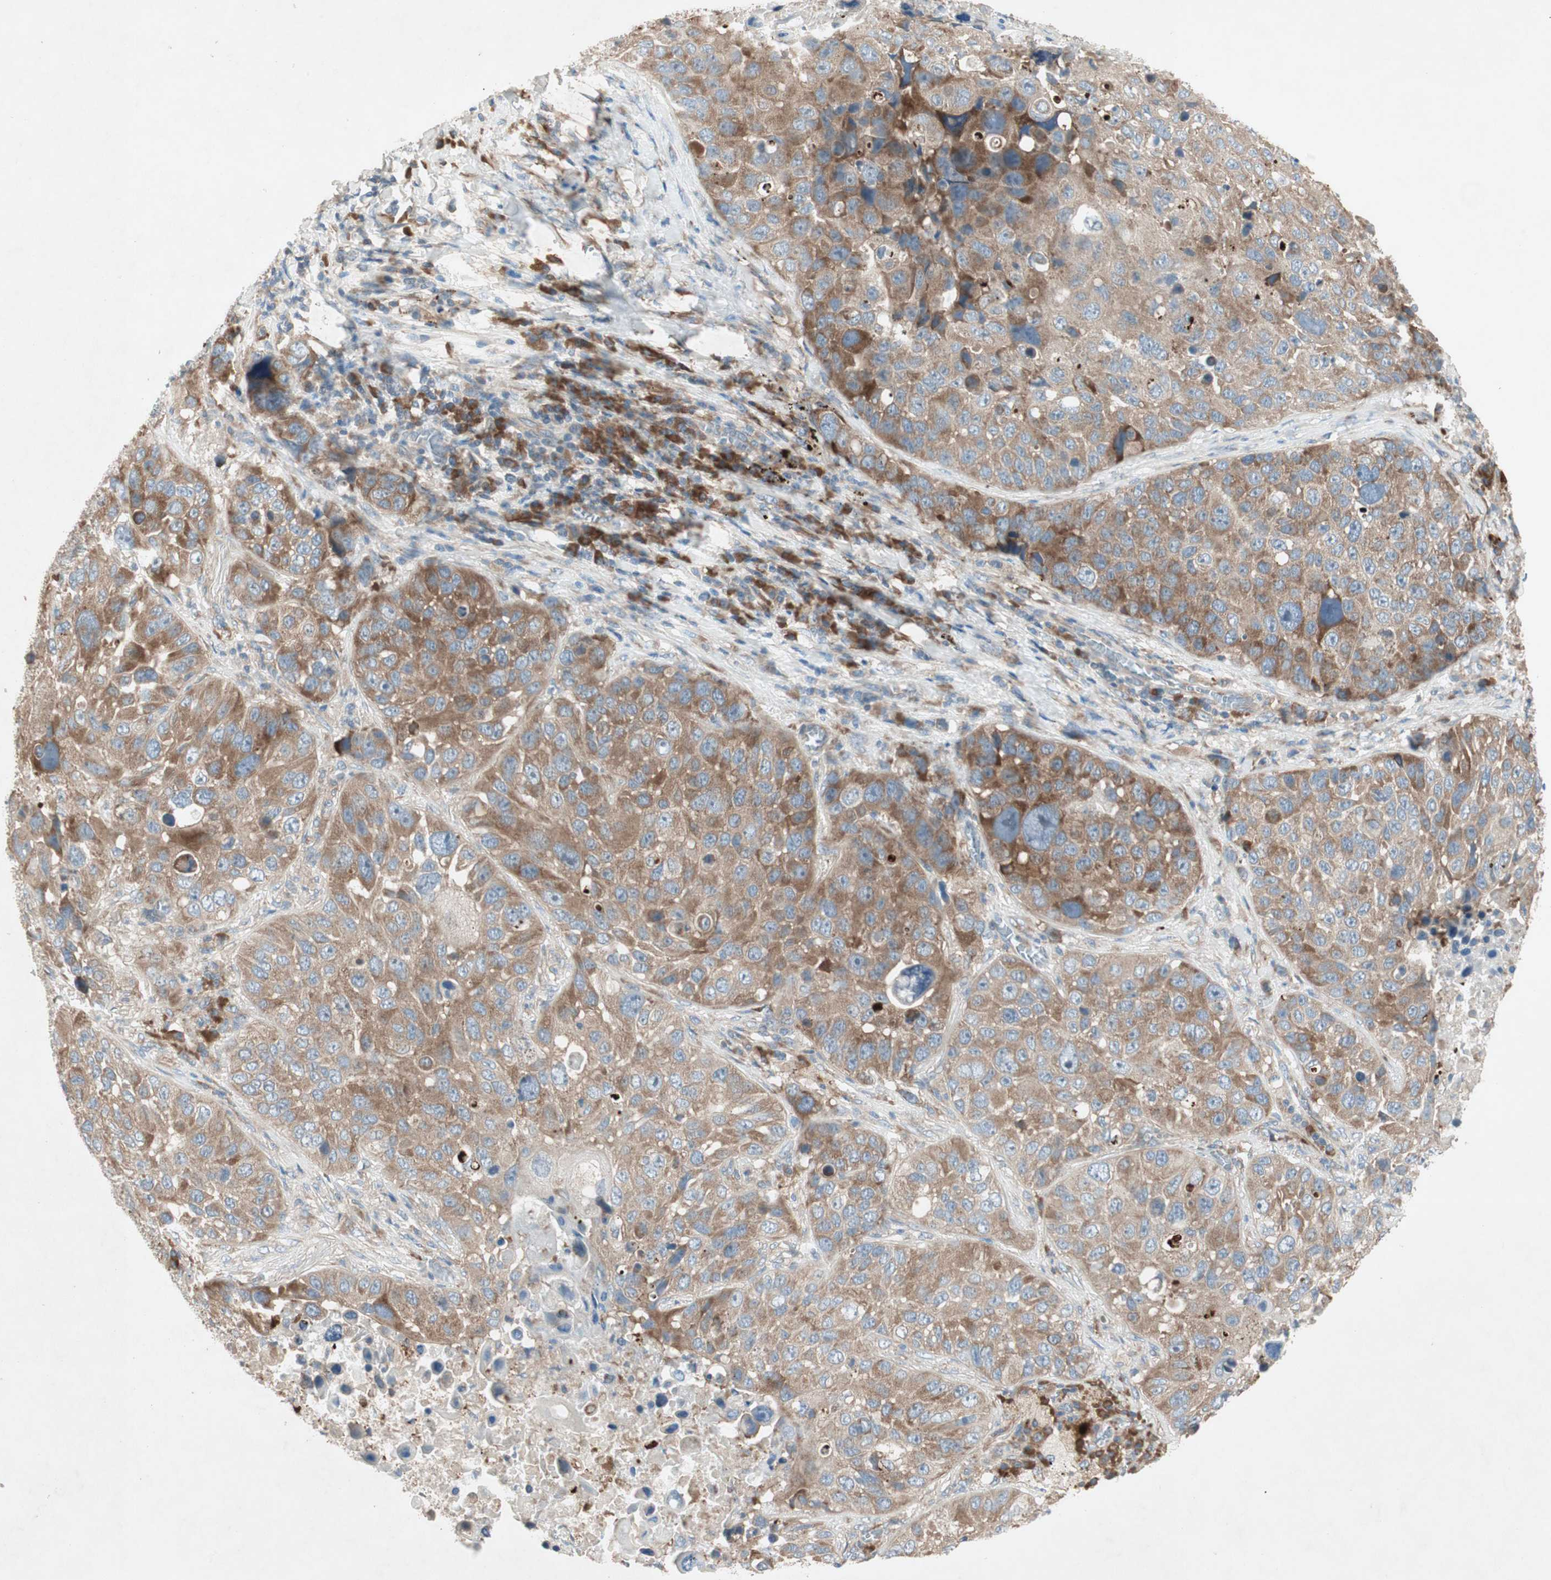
{"staining": {"intensity": "moderate", "quantity": ">75%", "location": "cytoplasmic/membranous"}, "tissue": "lung cancer", "cell_type": "Tumor cells", "image_type": "cancer", "snomed": [{"axis": "morphology", "description": "Squamous cell carcinoma, NOS"}, {"axis": "topography", "description": "Lung"}], "caption": "Lung squamous cell carcinoma was stained to show a protein in brown. There is medium levels of moderate cytoplasmic/membranous positivity in approximately >75% of tumor cells. The staining was performed using DAB (3,3'-diaminobenzidine) to visualize the protein expression in brown, while the nuclei were stained in blue with hematoxylin (Magnification: 20x).", "gene": "RPL23", "patient": {"sex": "male", "age": 57}}